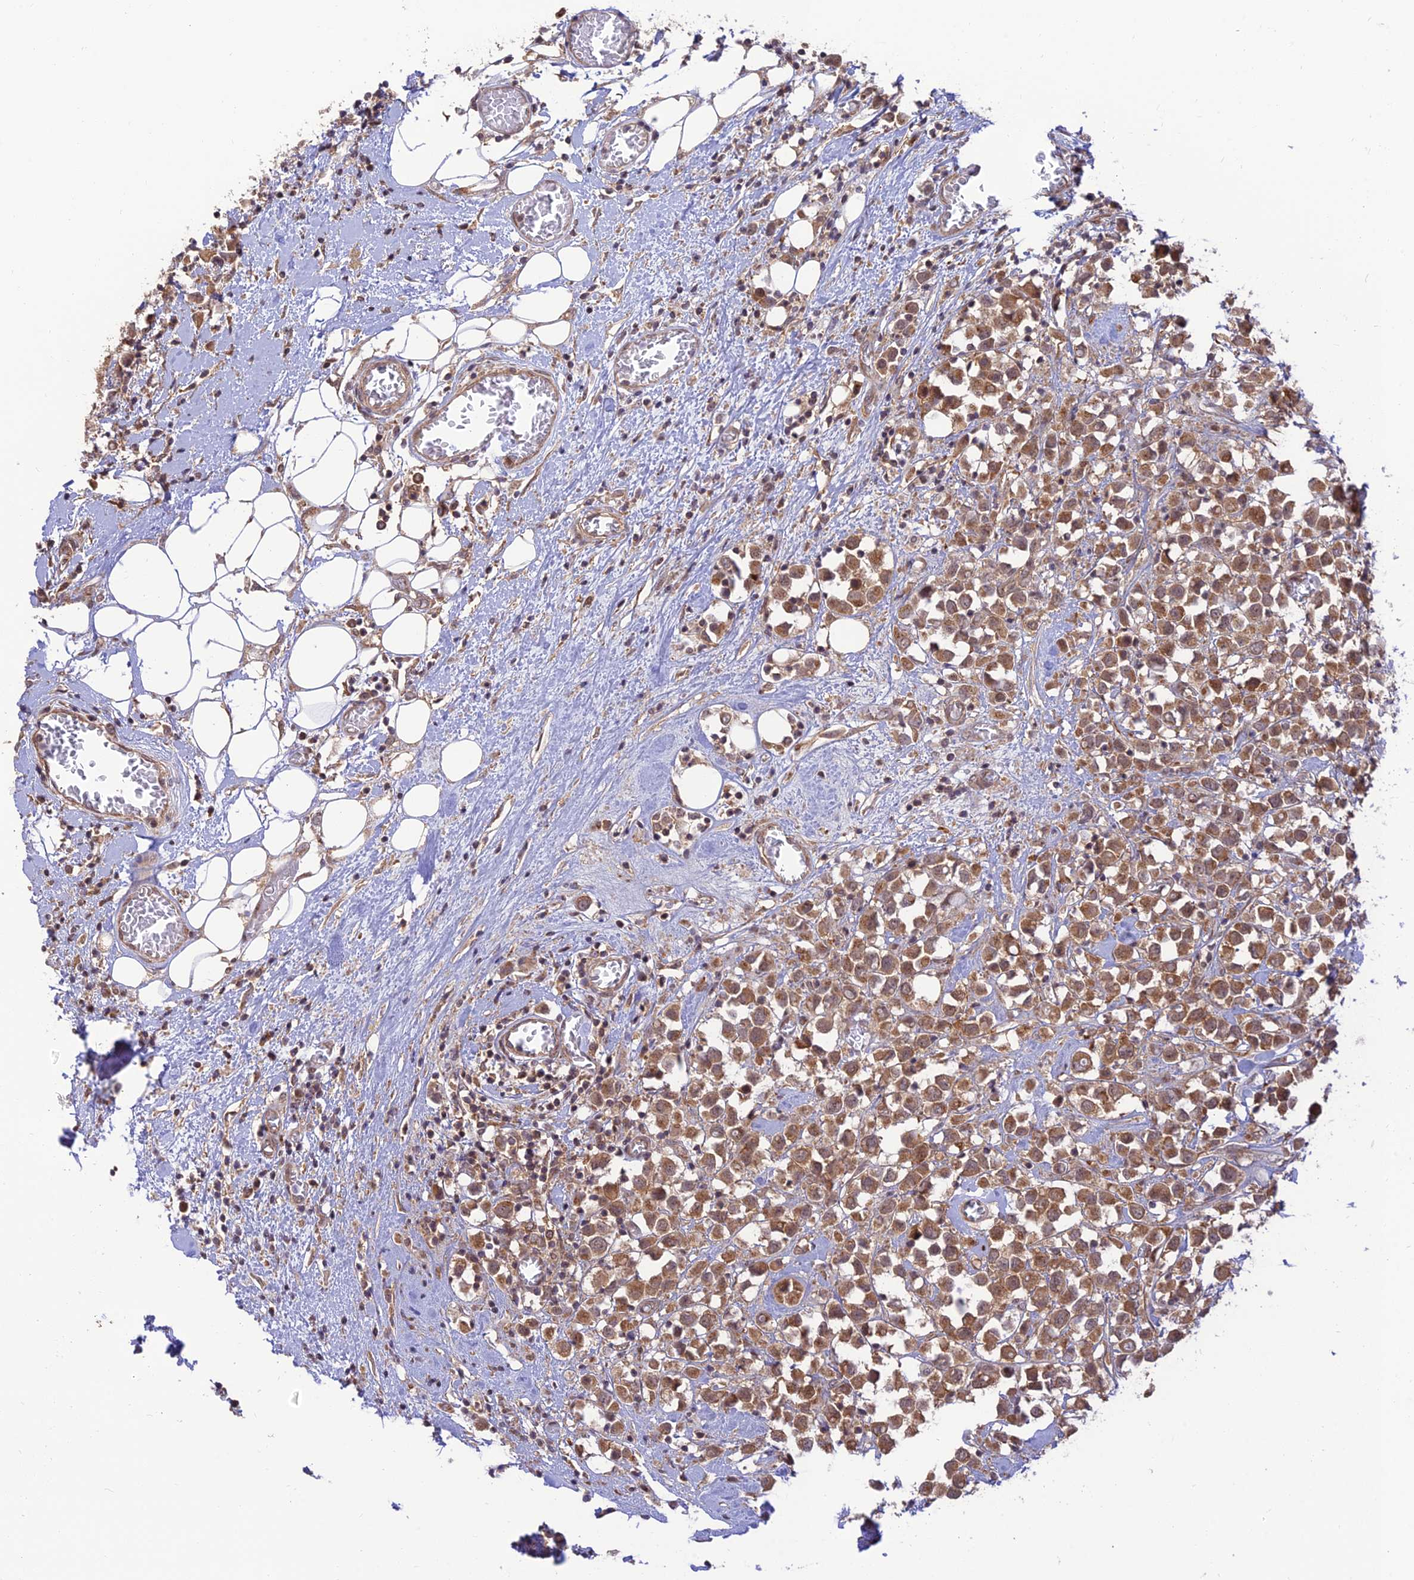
{"staining": {"intensity": "moderate", "quantity": ">75%", "location": "cytoplasmic/membranous"}, "tissue": "breast cancer", "cell_type": "Tumor cells", "image_type": "cancer", "snomed": [{"axis": "morphology", "description": "Duct carcinoma"}, {"axis": "topography", "description": "Breast"}], "caption": "DAB immunohistochemical staining of human breast cancer displays moderate cytoplasmic/membranous protein positivity in about >75% of tumor cells. (DAB IHC, brown staining for protein, blue staining for nuclei).", "gene": "GOLGA3", "patient": {"sex": "female", "age": 61}}